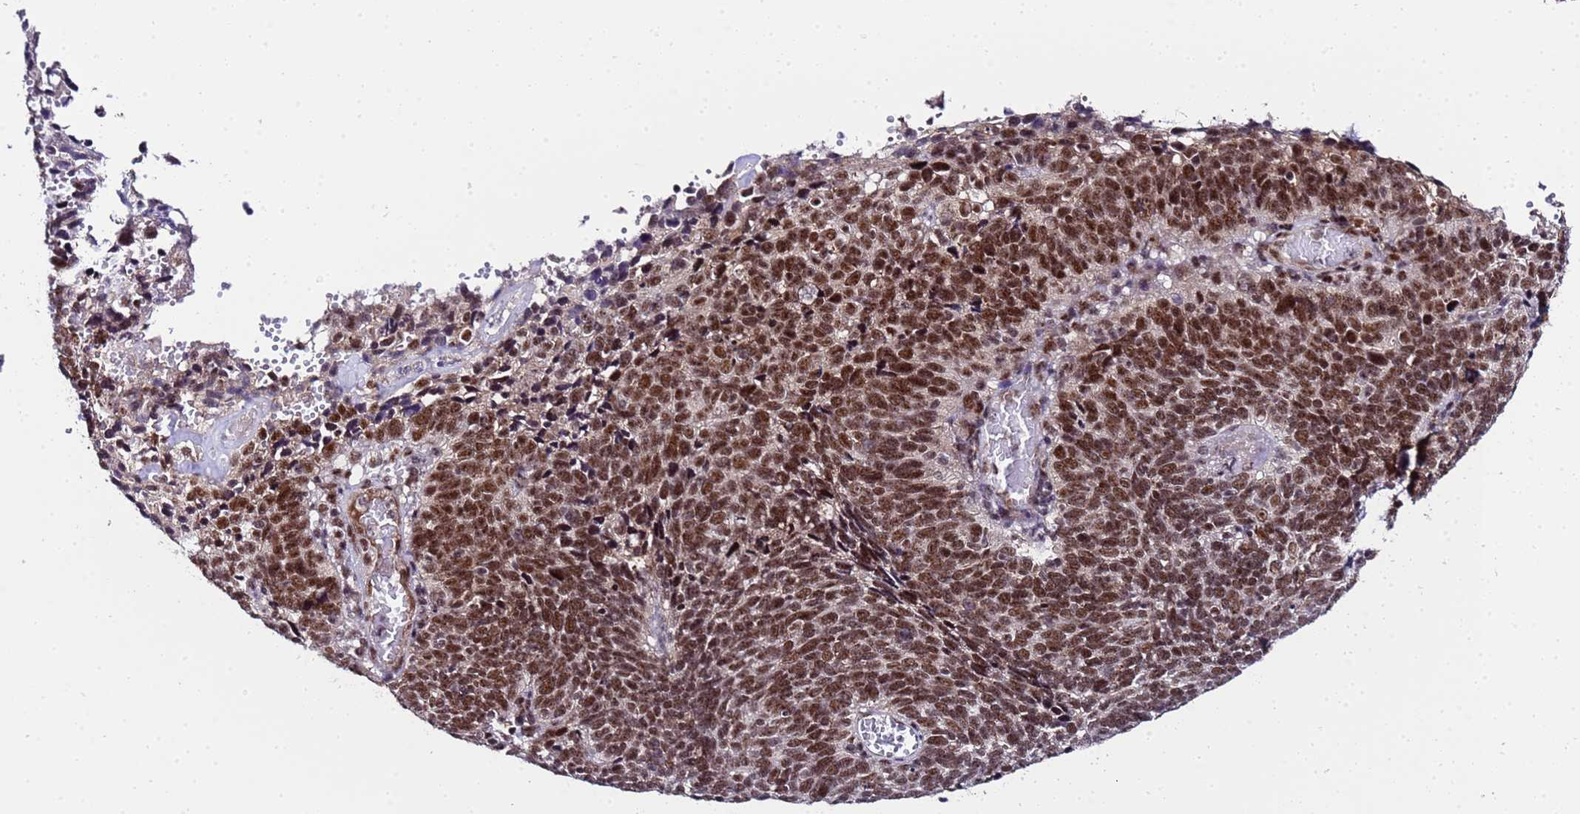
{"staining": {"intensity": "strong", "quantity": ">75%", "location": "nuclear"}, "tissue": "cervical cancer", "cell_type": "Tumor cells", "image_type": "cancer", "snomed": [{"axis": "morphology", "description": "Squamous cell carcinoma, NOS"}, {"axis": "topography", "description": "Cervix"}], "caption": "This is a histology image of immunohistochemistry staining of cervical cancer, which shows strong expression in the nuclear of tumor cells.", "gene": "C19orf47", "patient": {"sex": "female", "age": 39}}